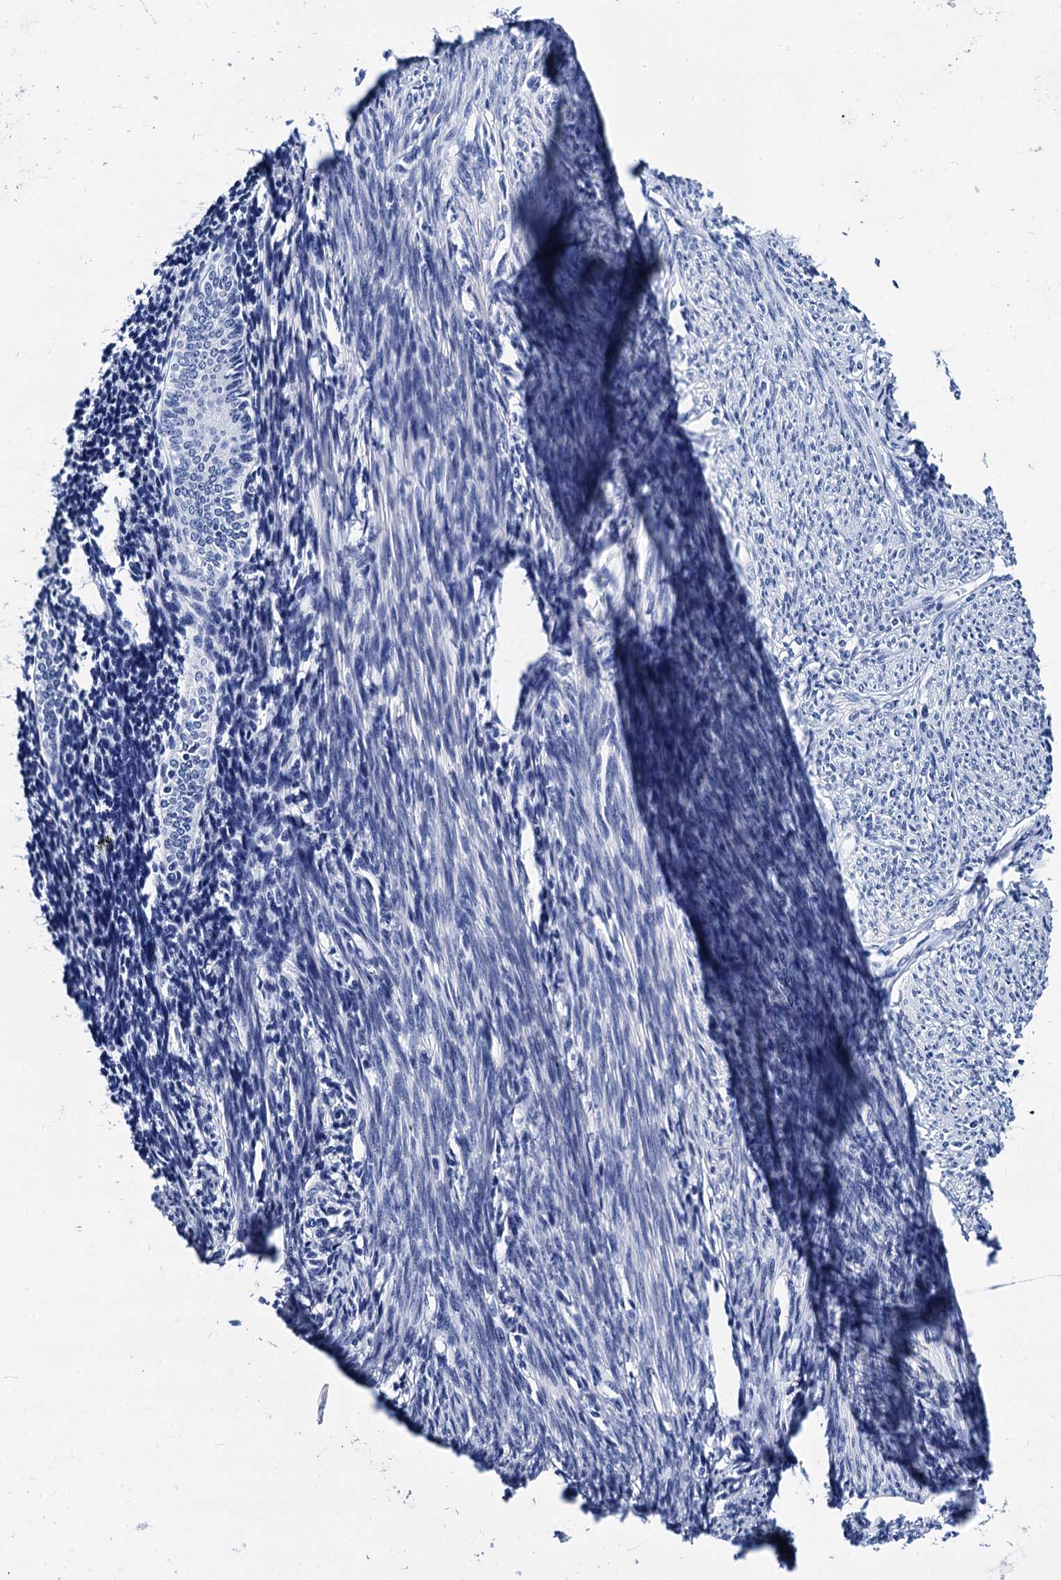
{"staining": {"intensity": "negative", "quantity": "none", "location": "none"}, "tissue": "endometrium", "cell_type": "Cells in endometrial stroma", "image_type": "normal", "snomed": [{"axis": "morphology", "description": "Normal tissue, NOS"}, {"axis": "topography", "description": "Endometrium"}], "caption": "Immunohistochemistry of benign endometrium reveals no expression in cells in endometrial stroma.", "gene": "MYBPC3", "patient": {"sex": "female", "age": 56}}